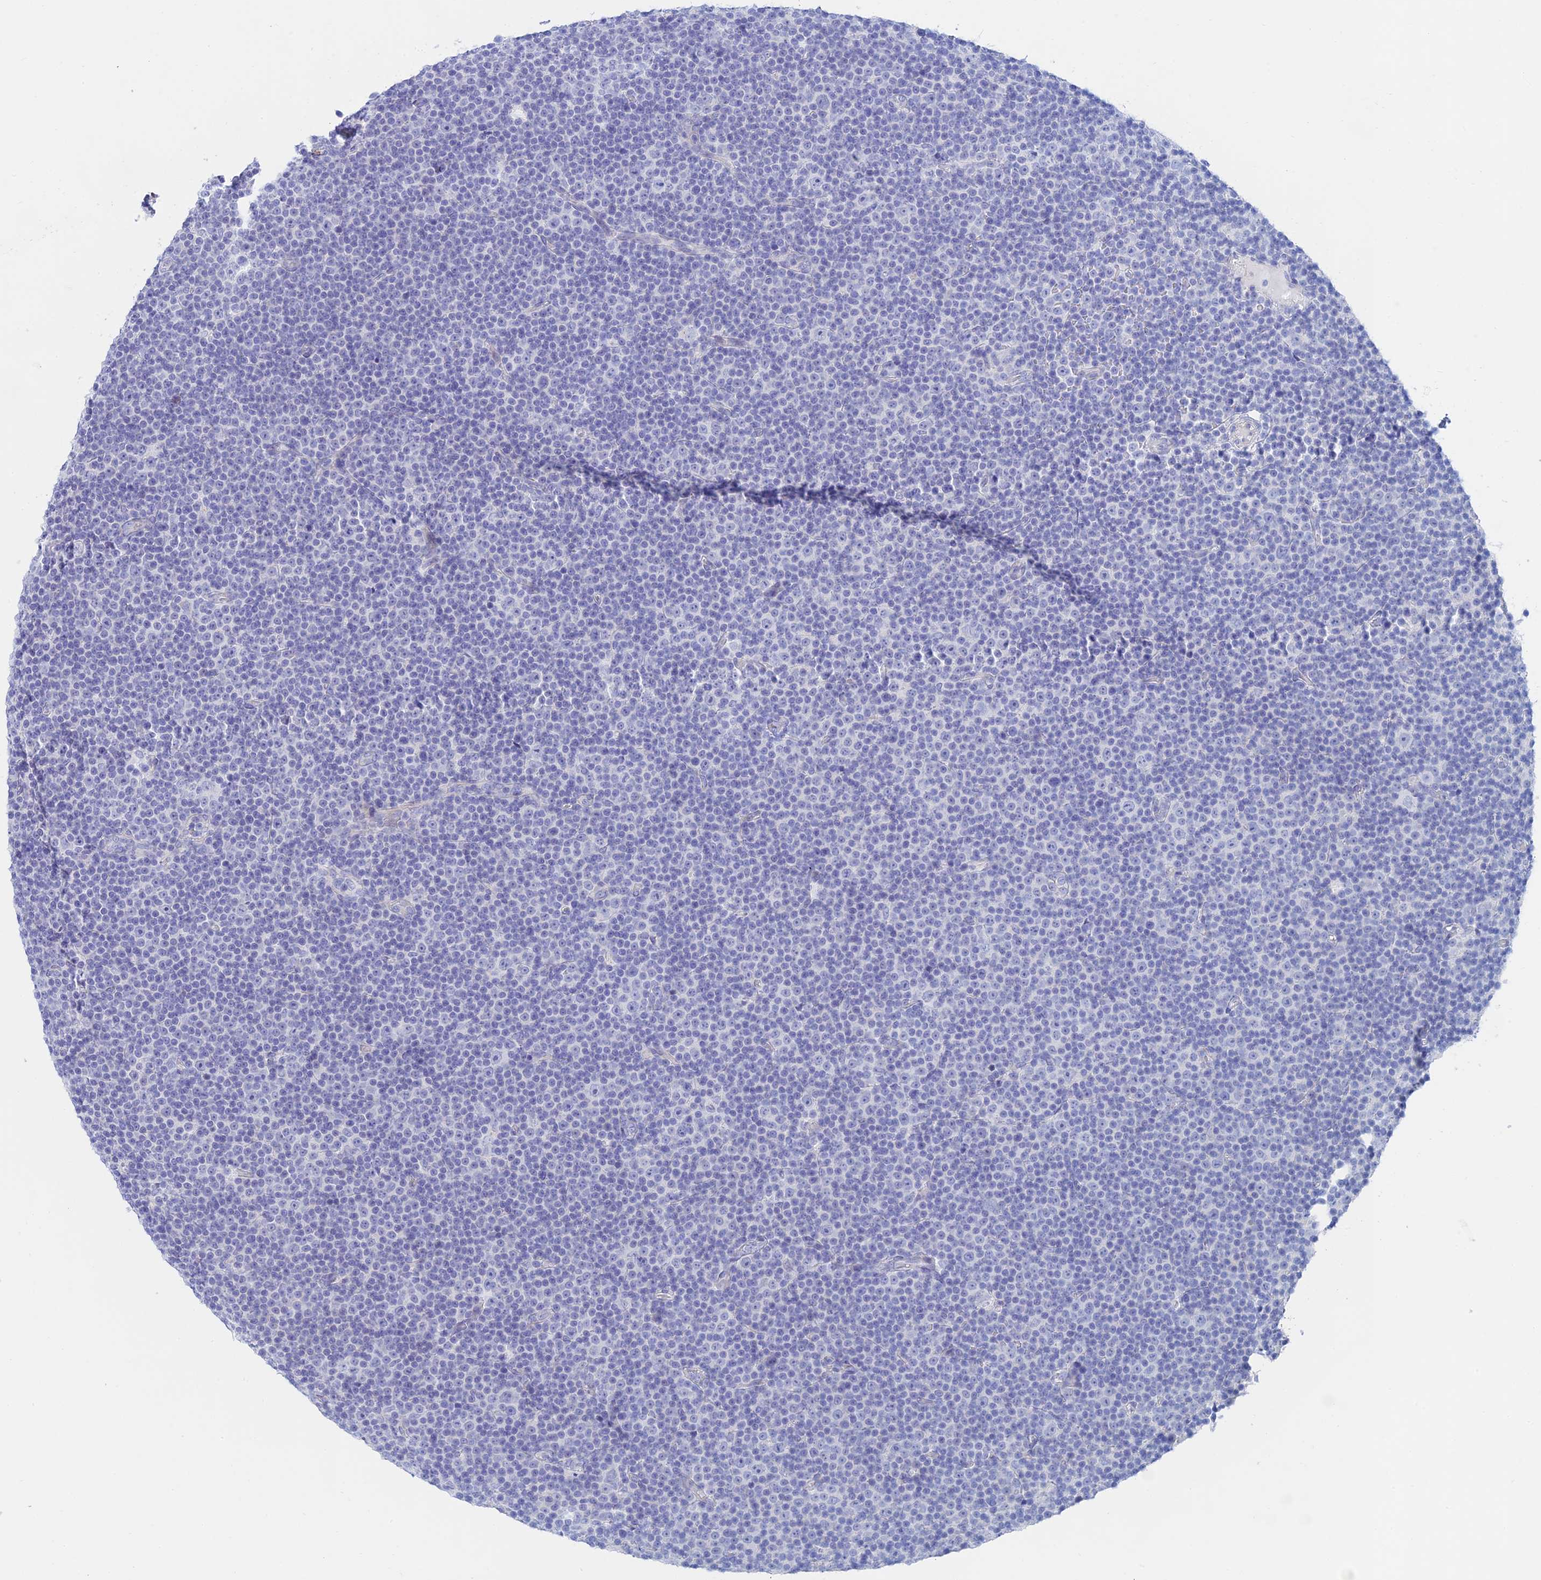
{"staining": {"intensity": "negative", "quantity": "none", "location": "none"}, "tissue": "lymphoma", "cell_type": "Tumor cells", "image_type": "cancer", "snomed": [{"axis": "morphology", "description": "Malignant lymphoma, non-Hodgkin's type, Low grade"}, {"axis": "topography", "description": "Lymph node"}], "caption": "This image is of lymphoma stained with immunohistochemistry (IHC) to label a protein in brown with the nuclei are counter-stained blue. There is no staining in tumor cells.", "gene": "CEP152", "patient": {"sex": "female", "age": 67}}